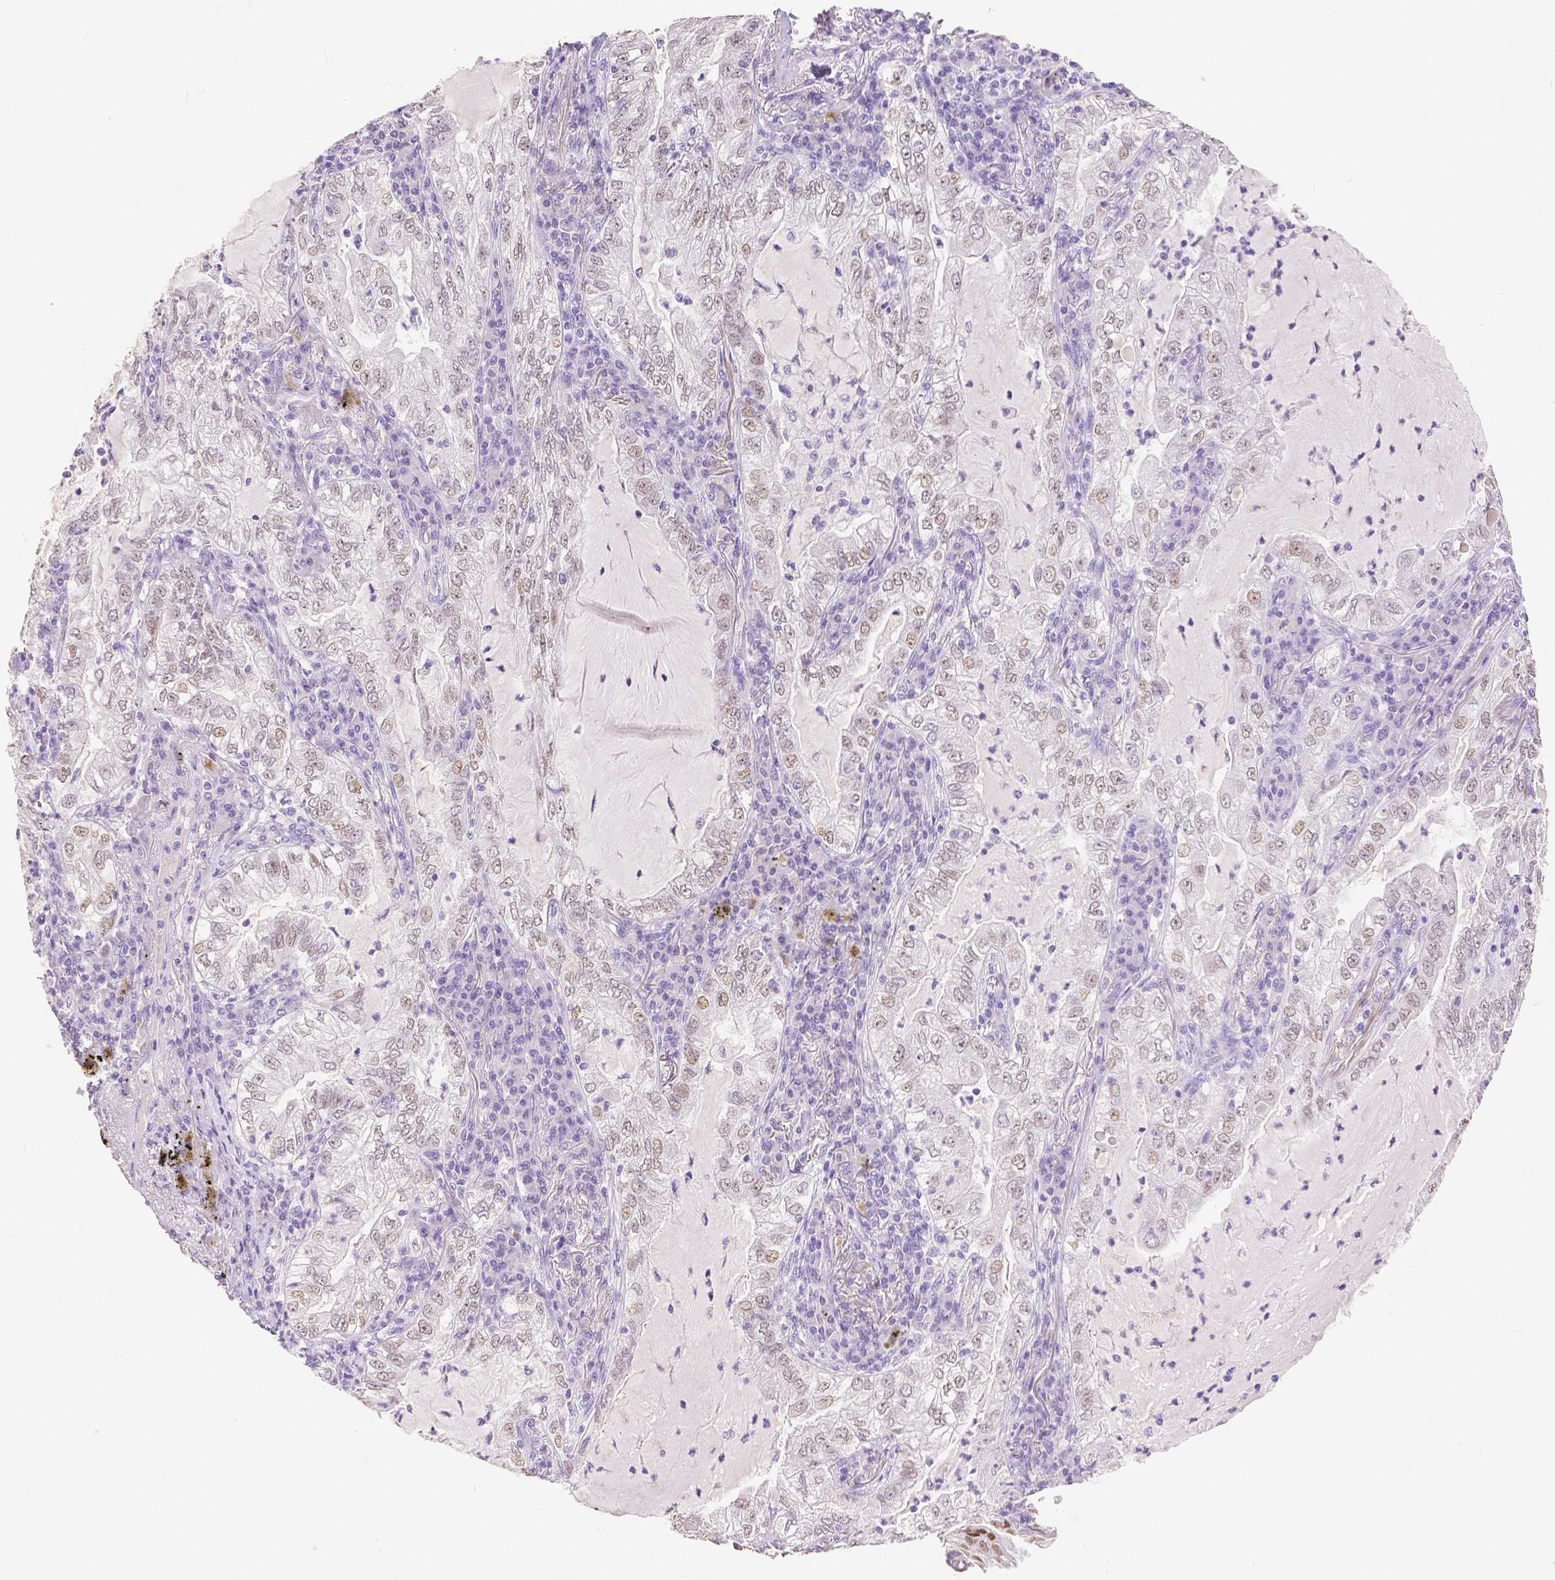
{"staining": {"intensity": "weak", "quantity": ">75%", "location": "nuclear"}, "tissue": "lung cancer", "cell_type": "Tumor cells", "image_type": "cancer", "snomed": [{"axis": "morphology", "description": "Adenocarcinoma, NOS"}, {"axis": "topography", "description": "Lung"}], "caption": "Lung cancer (adenocarcinoma) stained with DAB (3,3'-diaminobenzidine) immunohistochemistry (IHC) displays low levels of weak nuclear staining in approximately >75% of tumor cells. Ihc stains the protein in brown and the nuclei are stained blue.", "gene": "HNF1B", "patient": {"sex": "female", "age": 73}}